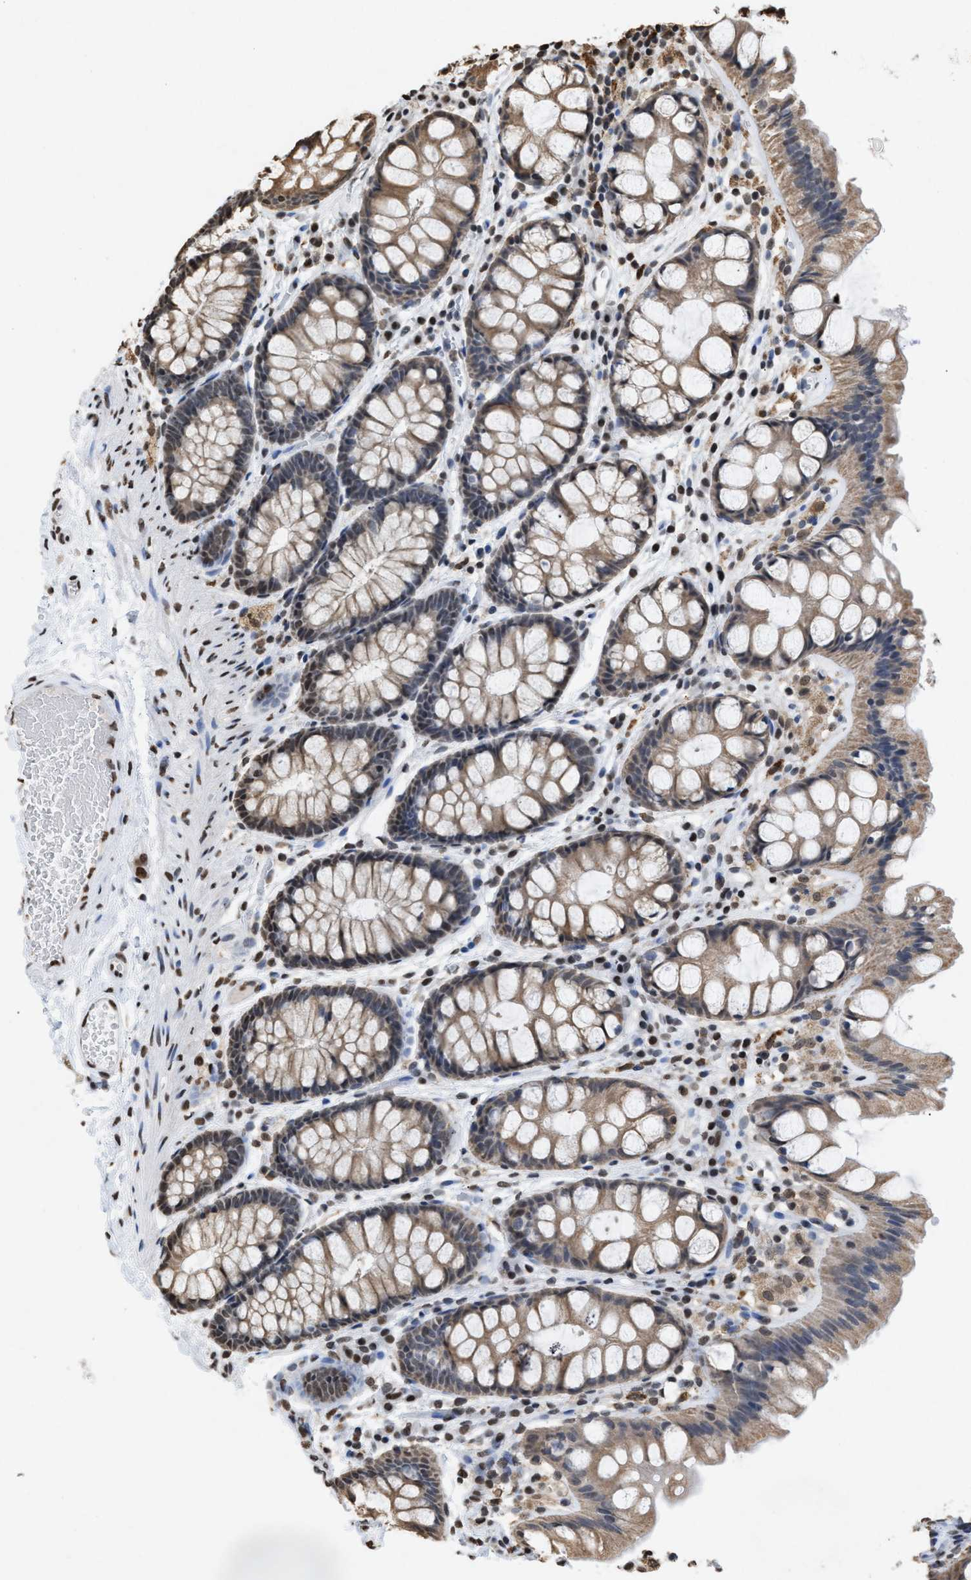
{"staining": {"intensity": "moderate", "quantity": ">75%", "location": "nuclear"}, "tissue": "colon", "cell_type": "Endothelial cells", "image_type": "normal", "snomed": [{"axis": "morphology", "description": "Normal tissue, NOS"}, {"axis": "topography", "description": "Colon"}], "caption": "Moderate nuclear expression for a protein is present in about >75% of endothelial cells of normal colon using immunohistochemistry (IHC).", "gene": "NUP88", "patient": {"sex": "male", "age": 47}}